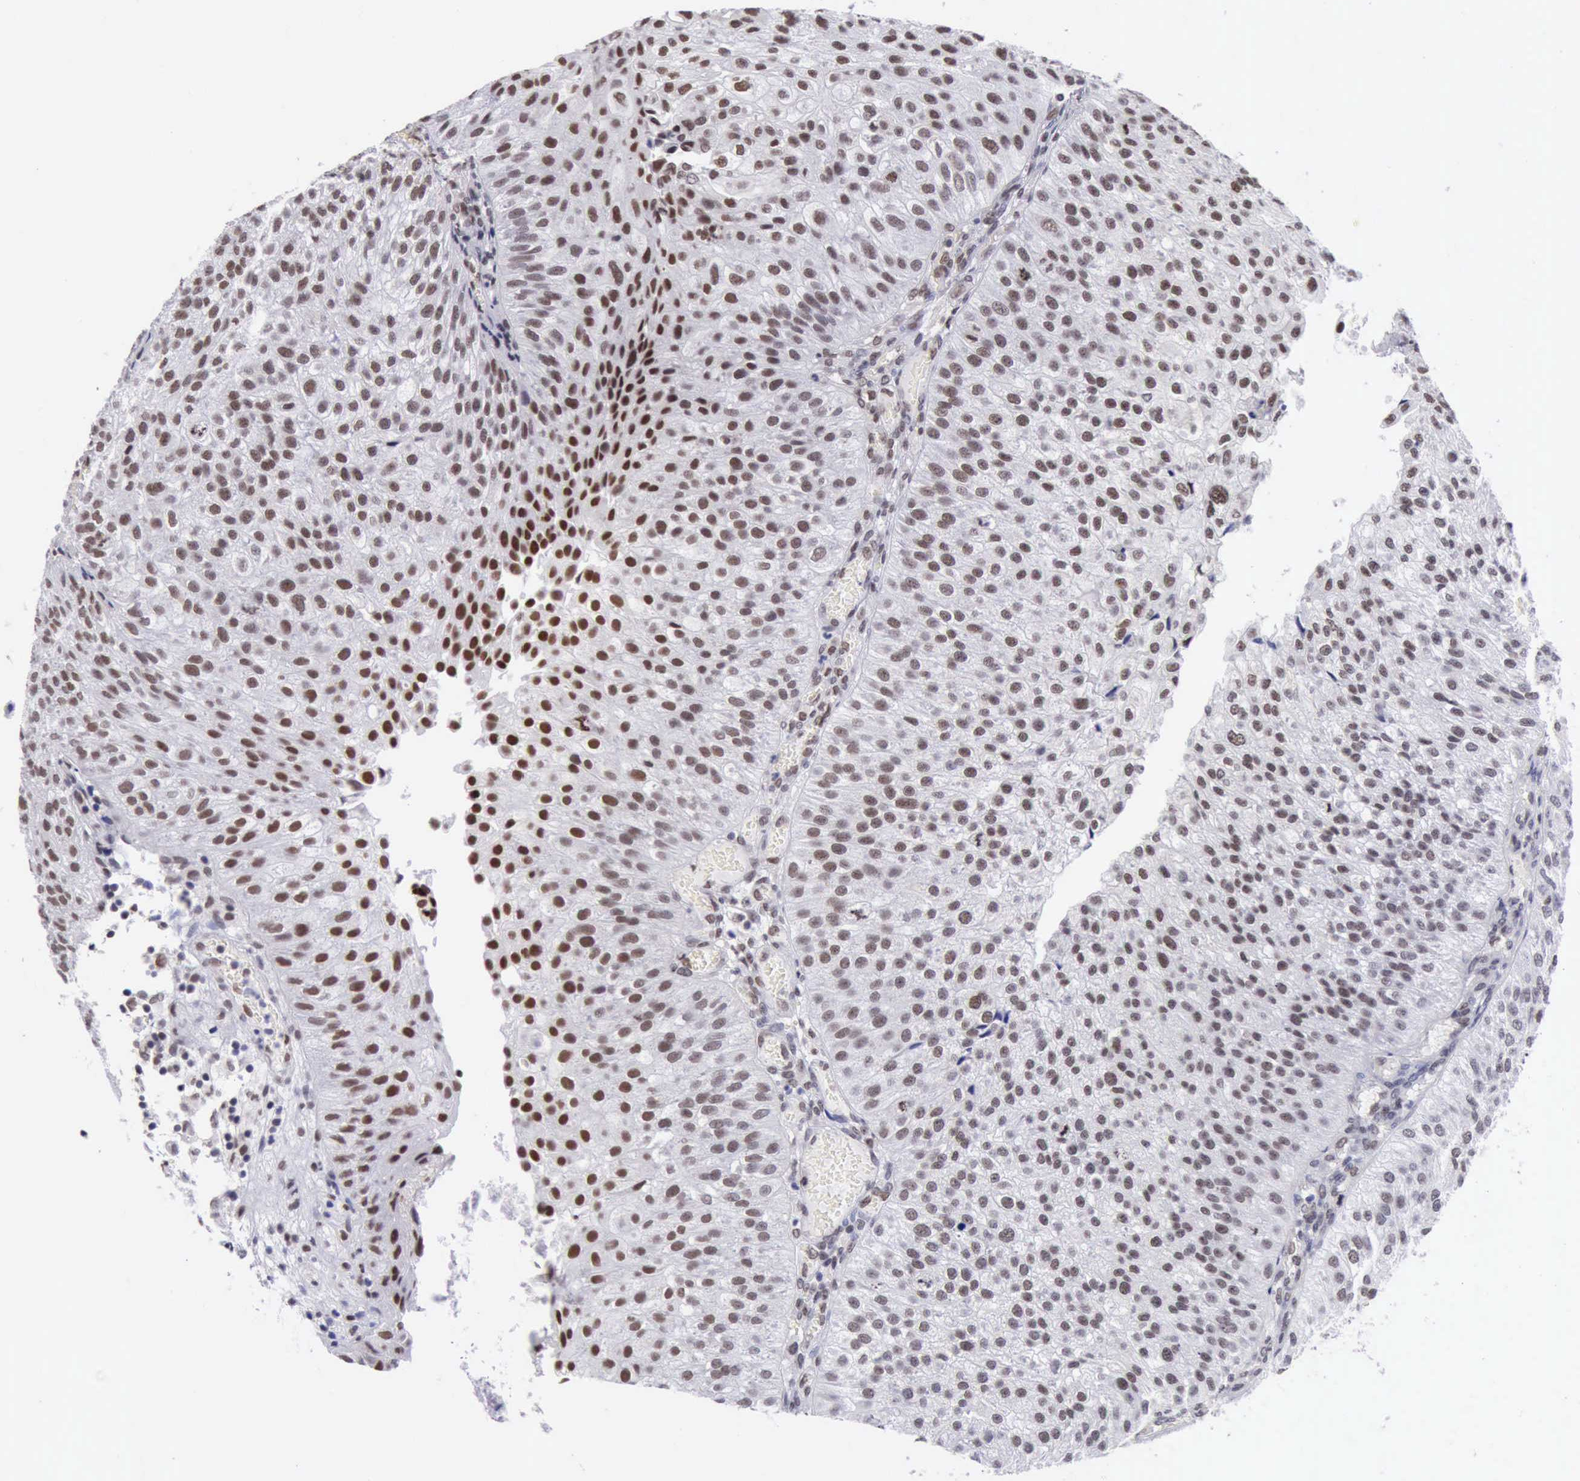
{"staining": {"intensity": "moderate", "quantity": ">75%", "location": "nuclear"}, "tissue": "urothelial cancer", "cell_type": "Tumor cells", "image_type": "cancer", "snomed": [{"axis": "morphology", "description": "Urothelial carcinoma, Low grade"}, {"axis": "topography", "description": "Urinary bladder"}], "caption": "Protein staining exhibits moderate nuclear expression in approximately >75% of tumor cells in urothelial carcinoma (low-grade). (Stains: DAB (3,3'-diaminobenzidine) in brown, nuclei in blue, Microscopy: brightfield microscopy at high magnification).", "gene": "ERCC4", "patient": {"sex": "female", "age": 89}}